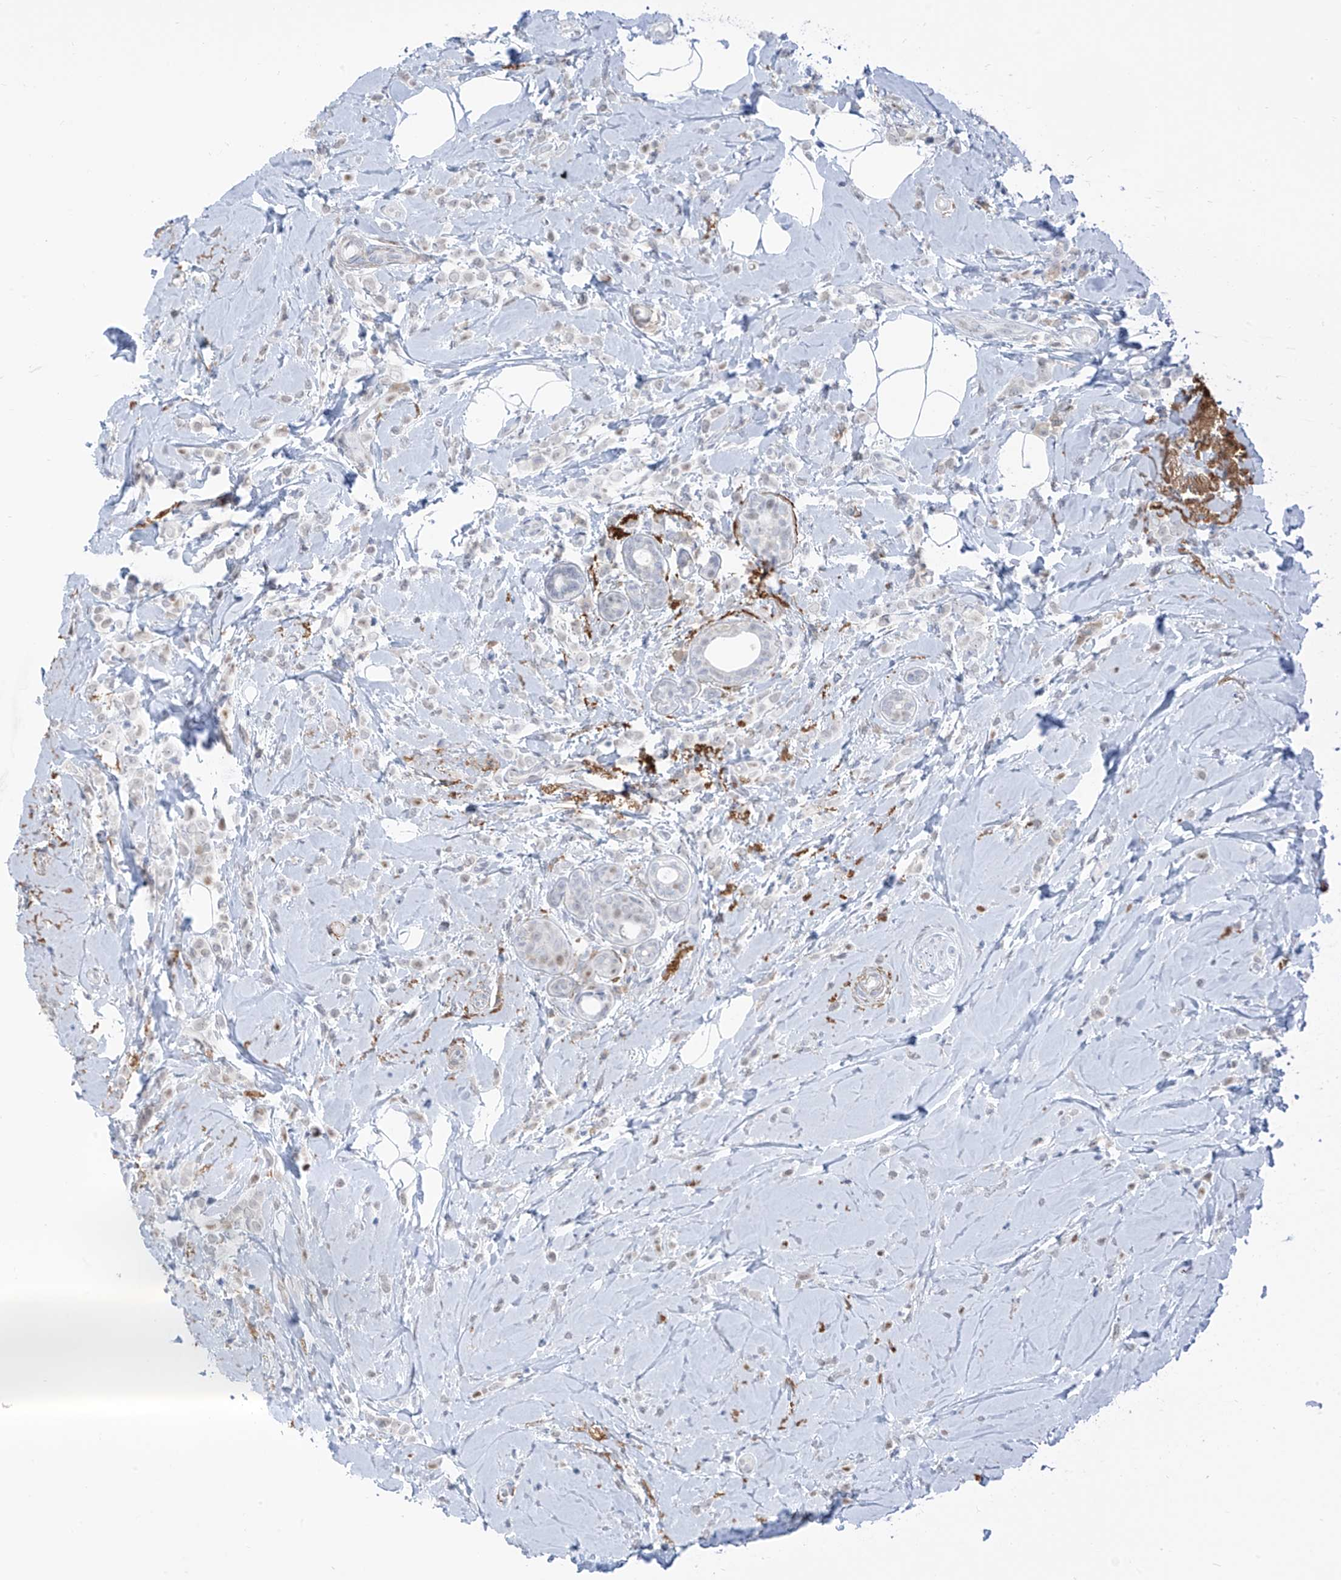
{"staining": {"intensity": "negative", "quantity": "none", "location": "none"}, "tissue": "breast cancer", "cell_type": "Tumor cells", "image_type": "cancer", "snomed": [{"axis": "morphology", "description": "Lobular carcinoma"}, {"axis": "topography", "description": "Breast"}], "caption": "Immunohistochemistry (IHC) of lobular carcinoma (breast) displays no staining in tumor cells.", "gene": "LIN9", "patient": {"sex": "female", "age": 47}}